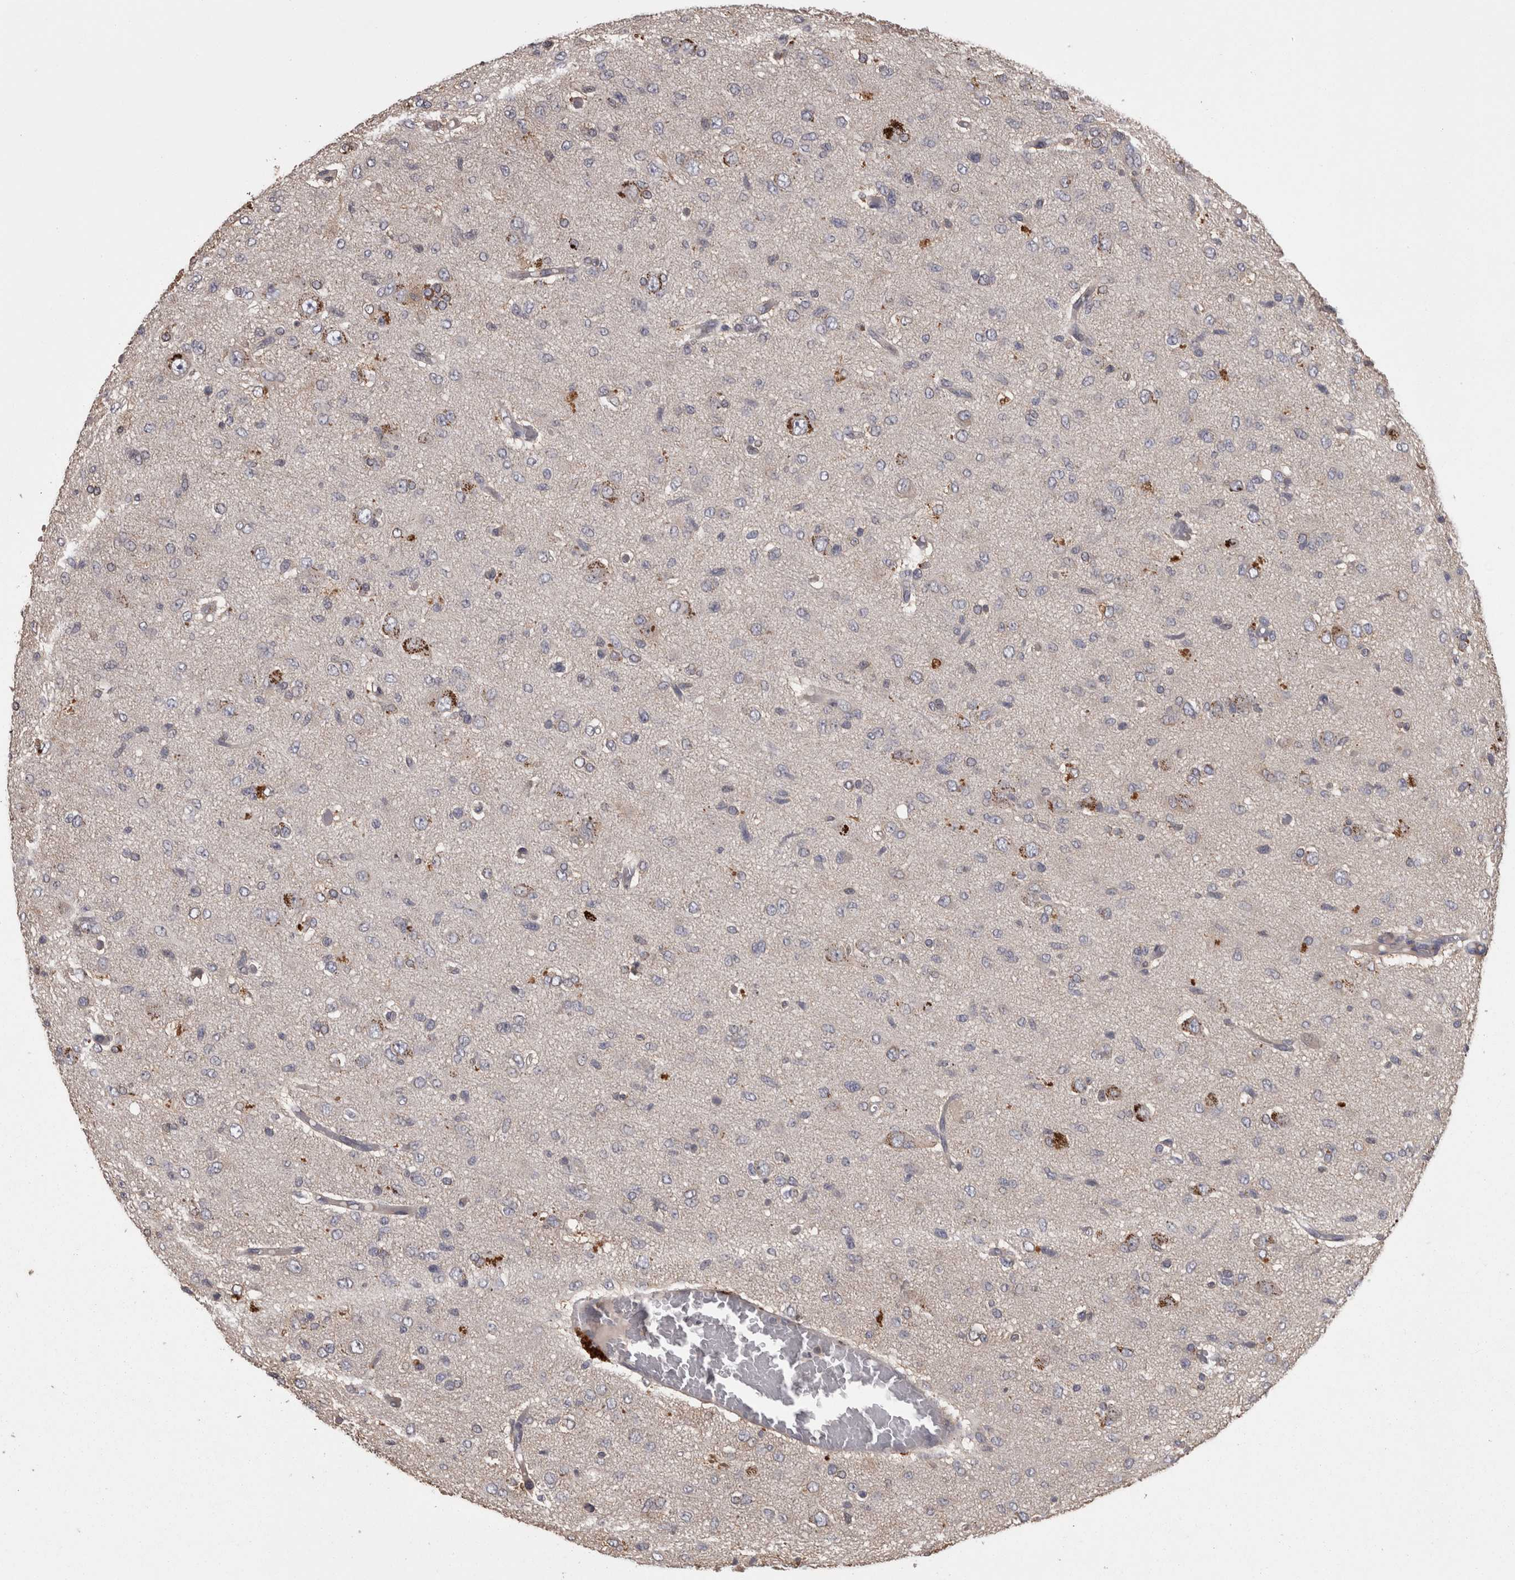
{"staining": {"intensity": "negative", "quantity": "none", "location": "none"}, "tissue": "glioma", "cell_type": "Tumor cells", "image_type": "cancer", "snomed": [{"axis": "morphology", "description": "Glioma, malignant, High grade"}, {"axis": "topography", "description": "Brain"}], "caption": "Immunohistochemistry of glioma shows no staining in tumor cells.", "gene": "PCM1", "patient": {"sex": "female", "age": 59}}